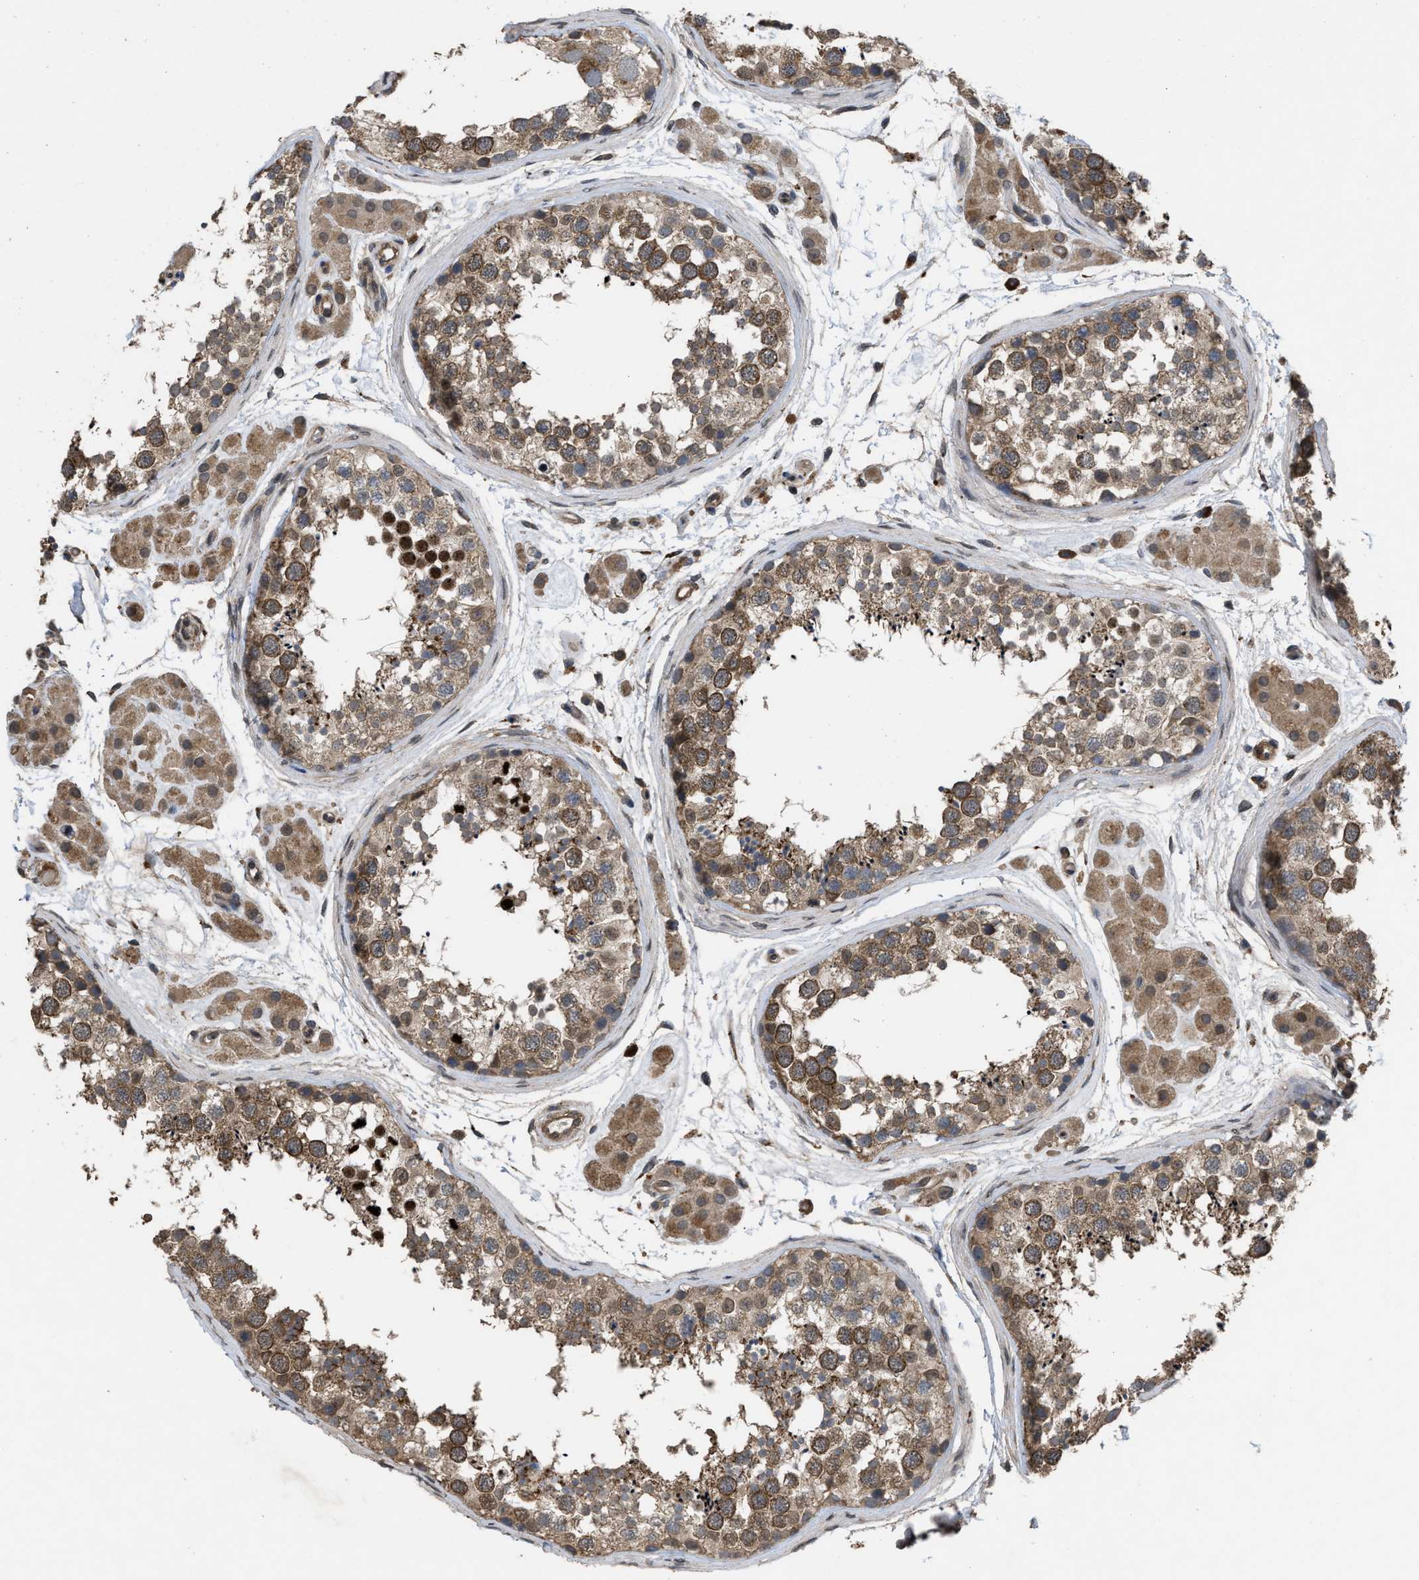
{"staining": {"intensity": "moderate", "quantity": ">75%", "location": "cytoplasmic/membranous"}, "tissue": "testis", "cell_type": "Cells in seminiferous ducts", "image_type": "normal", "snomed": [{"axis": "morphology", "description": "Normal tissue, NOS"}, {"axis": "topography", "description": "Testis"}], "caption": "High-power microscopy captured an immunohistochemistry (IHC) micrograph of normal testis, revealing moderate cytoplasmic/membranous expression in about >75% of cells in seminiferous ducts. (DAB = brown stain, brightfield microscopy at high magnification).", "gene": "UTRN", "patient": {"sex": "male", "age": 56}}